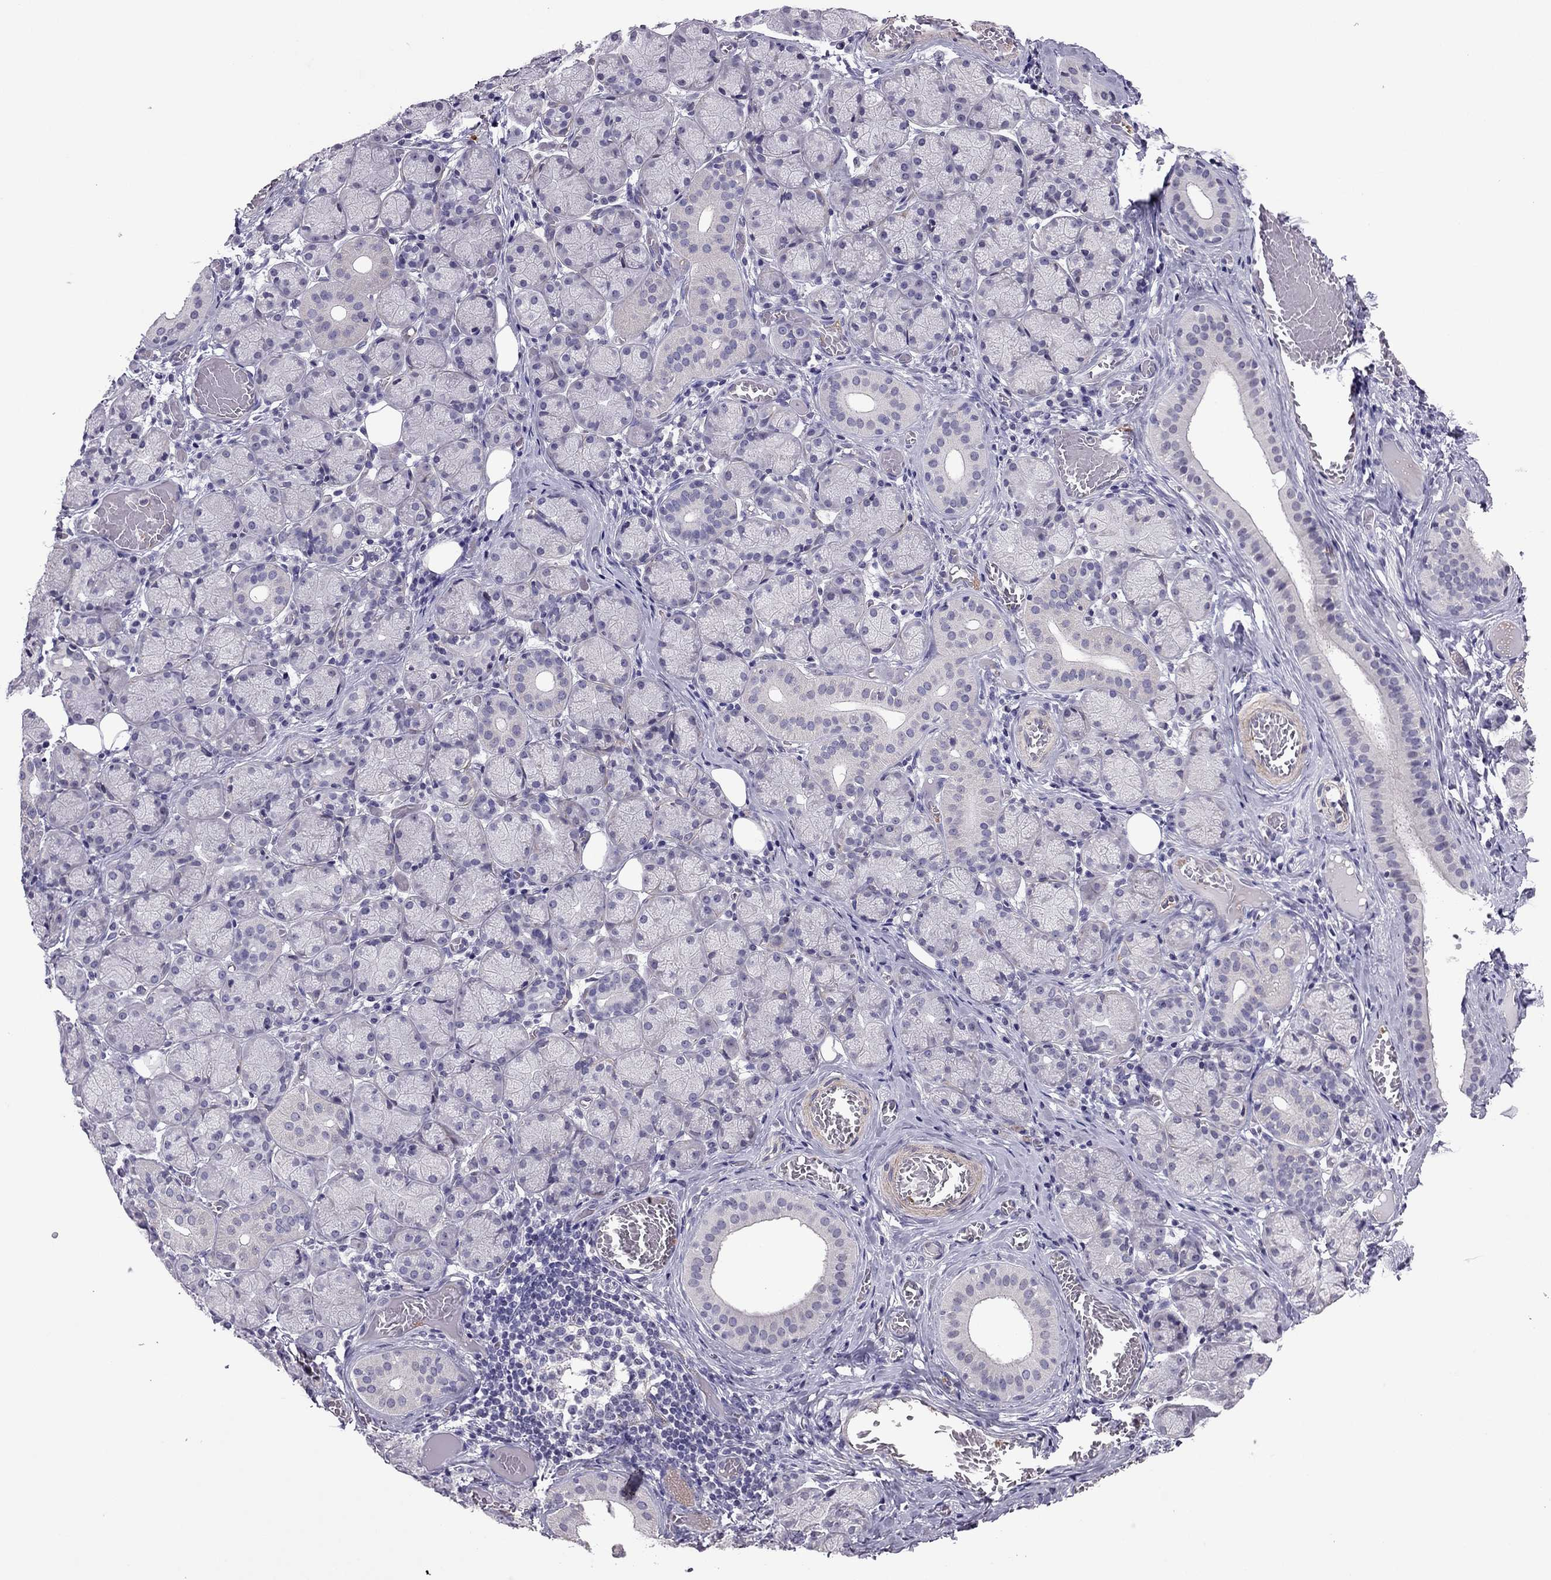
{"staining": {"intensity": "negative", "quantity": "none", "location": "none"}, "tissue": "salivary gland", "cell_type": "Glandular cells", "image_type": "normal", "snomed": [{"axis": "morphology", "description": "Normal tissue, NOS"}, {"axis": "topography", "description": "Salivary gland"}, {"axis": "topography", "description": "Peripheral nerve tissue"}], "caption": "Immunohistochemistry of unremarkable human salivary gland displays no expression in glandular cells. (DAB (3,3'-diaminobenzidine) immunohistochemistry (IHC) visualized using brightfield microscopy, high magnification).", "gene": "SLC16A8", "patient": {"sex": "female", "age": 24}}